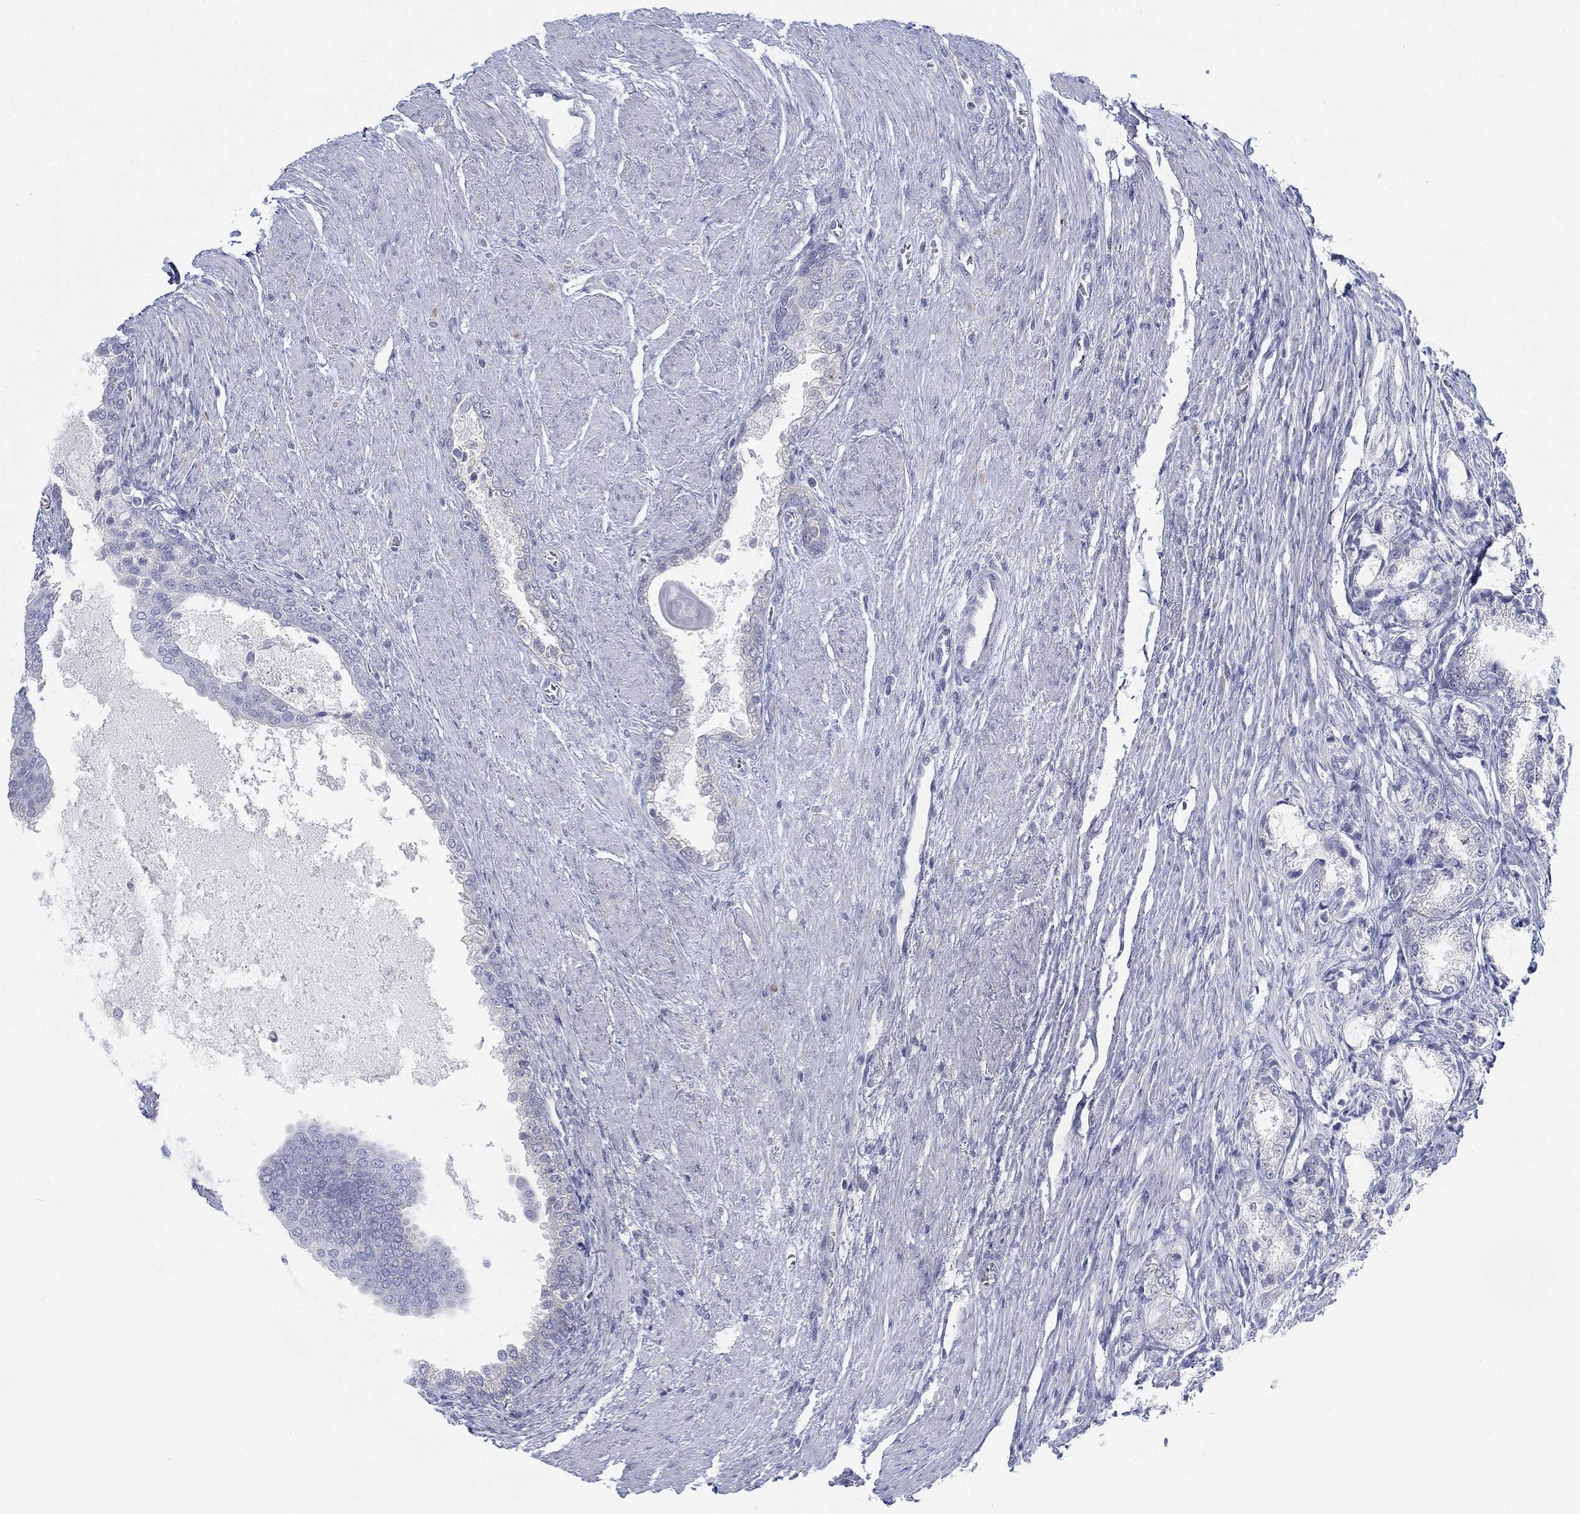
{"staining": {"intensity": "negative", "quantity": "none", "location": "none"}, "tissue": "prostate cancer", "cell_type": "Tumor cells", "image_type": "cancer", "snomed": [{"axis": "morphology", "description": "Adenocarcinoma, NOS"}, {"axis": "topography", "description": "Prostate and seminal vesicle, NOS"}, {"axis": "topography", "description": "Prostate"}], "caption": "Immunohistochemistry (IHC) image of neoplastic tissue: adenocarcinoma (prostate) stained with DAB (3,3'-diaminobenzidine) shows no significant protein staining in tumor cells.", "gene": "GCNA", "patient": {"sex": "male", "age": 62}}